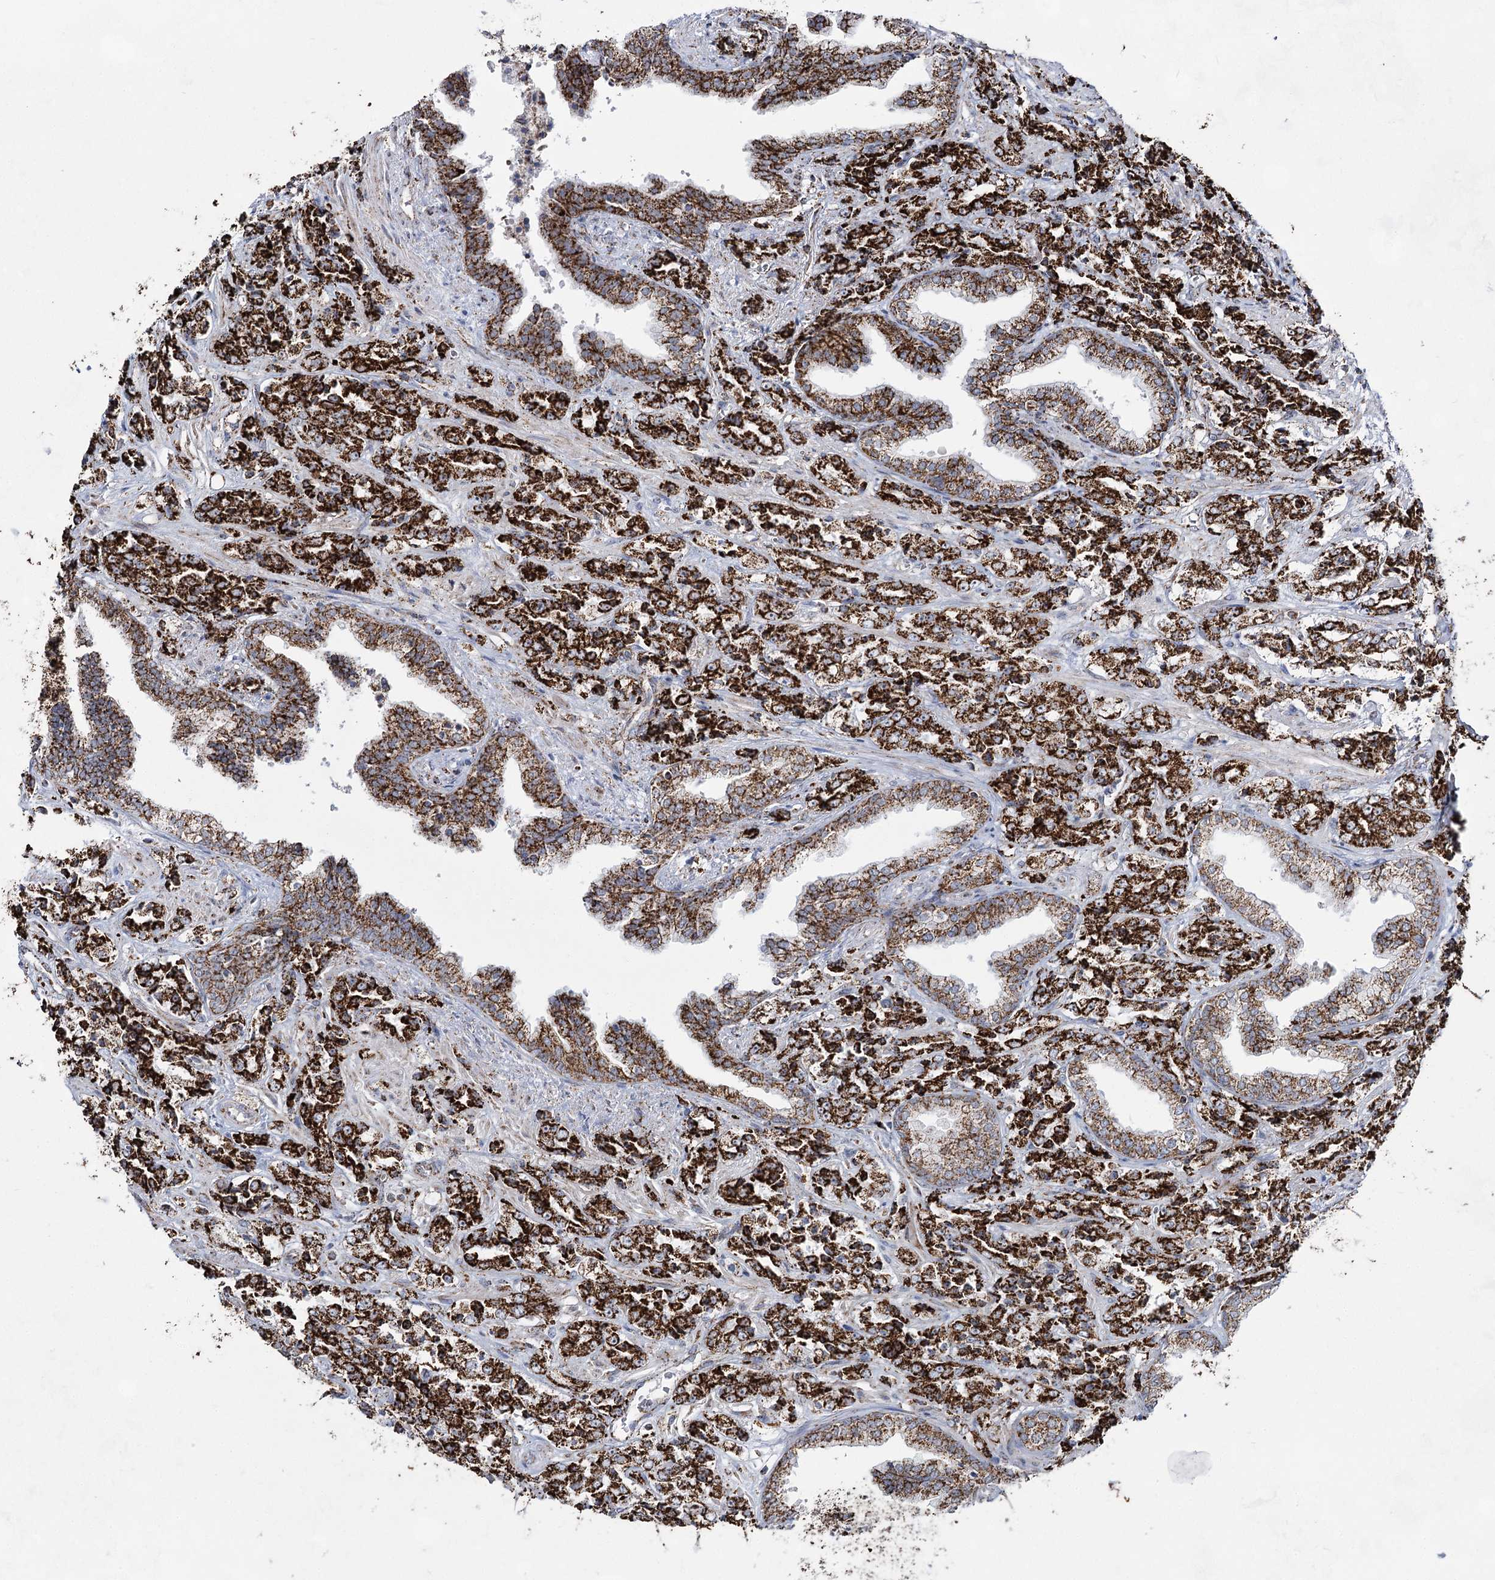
{"staining": {"intensity": "strong", "quantity": ">75%", "location": "cytoplasmic/membranous"}, "tissue": "prostate cancer", "cell_type": "Tumor cells", "image_type": "cancer", "snomed": [{"axis": "morphology", "description": "Adenocarcinoma, High grade"}, {"axis": "topography", "description": "Prostate"}], "caption": "A histopathology image of human prostate cancer stained for a protein demonstrates strong cytoplasmic/membranous brown staining in tumor cells. (Brightfield microscopy of DAB IHC at high magnification).", "gene": "CWF19L1", "patient": {"sex": "male", "age": 71}}